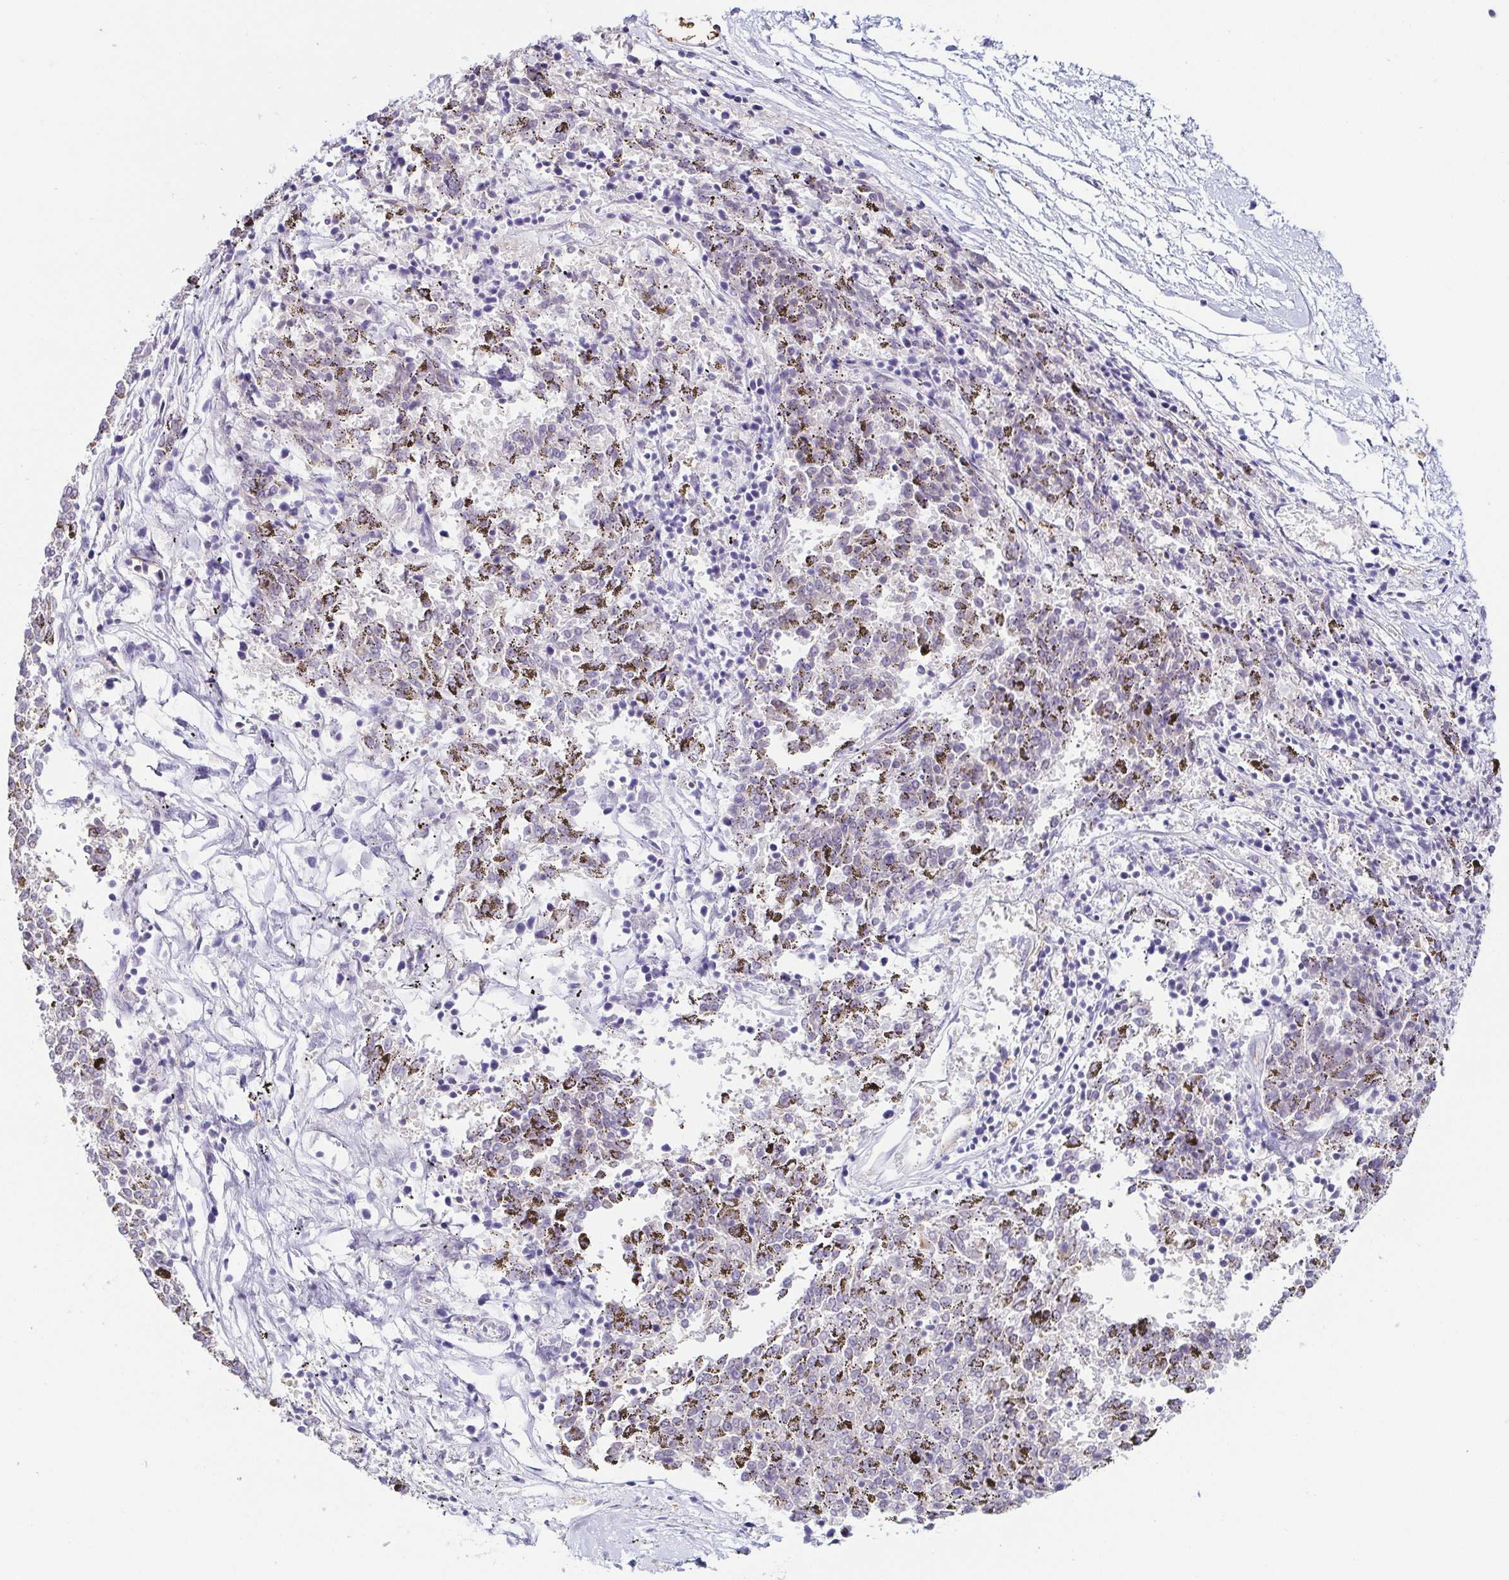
{"staining": {"intensity": "negative", "quantity": "none", "location": "none"}, "tissue": "melanoma", "cell_type": "Tumor cells", "image_type": "cancer", "snomed": [{"axis": "morphology", "description": "Malignant melanoma, NOS"}, {"axis": "topography", "description": "Skin"}], "caption": "There is no significant expression in tumor cells of malignant melanoma. Nuclei are stained in blue.", "gene": "FAM162B", "patient": {"sex": "female", "age": 72}}